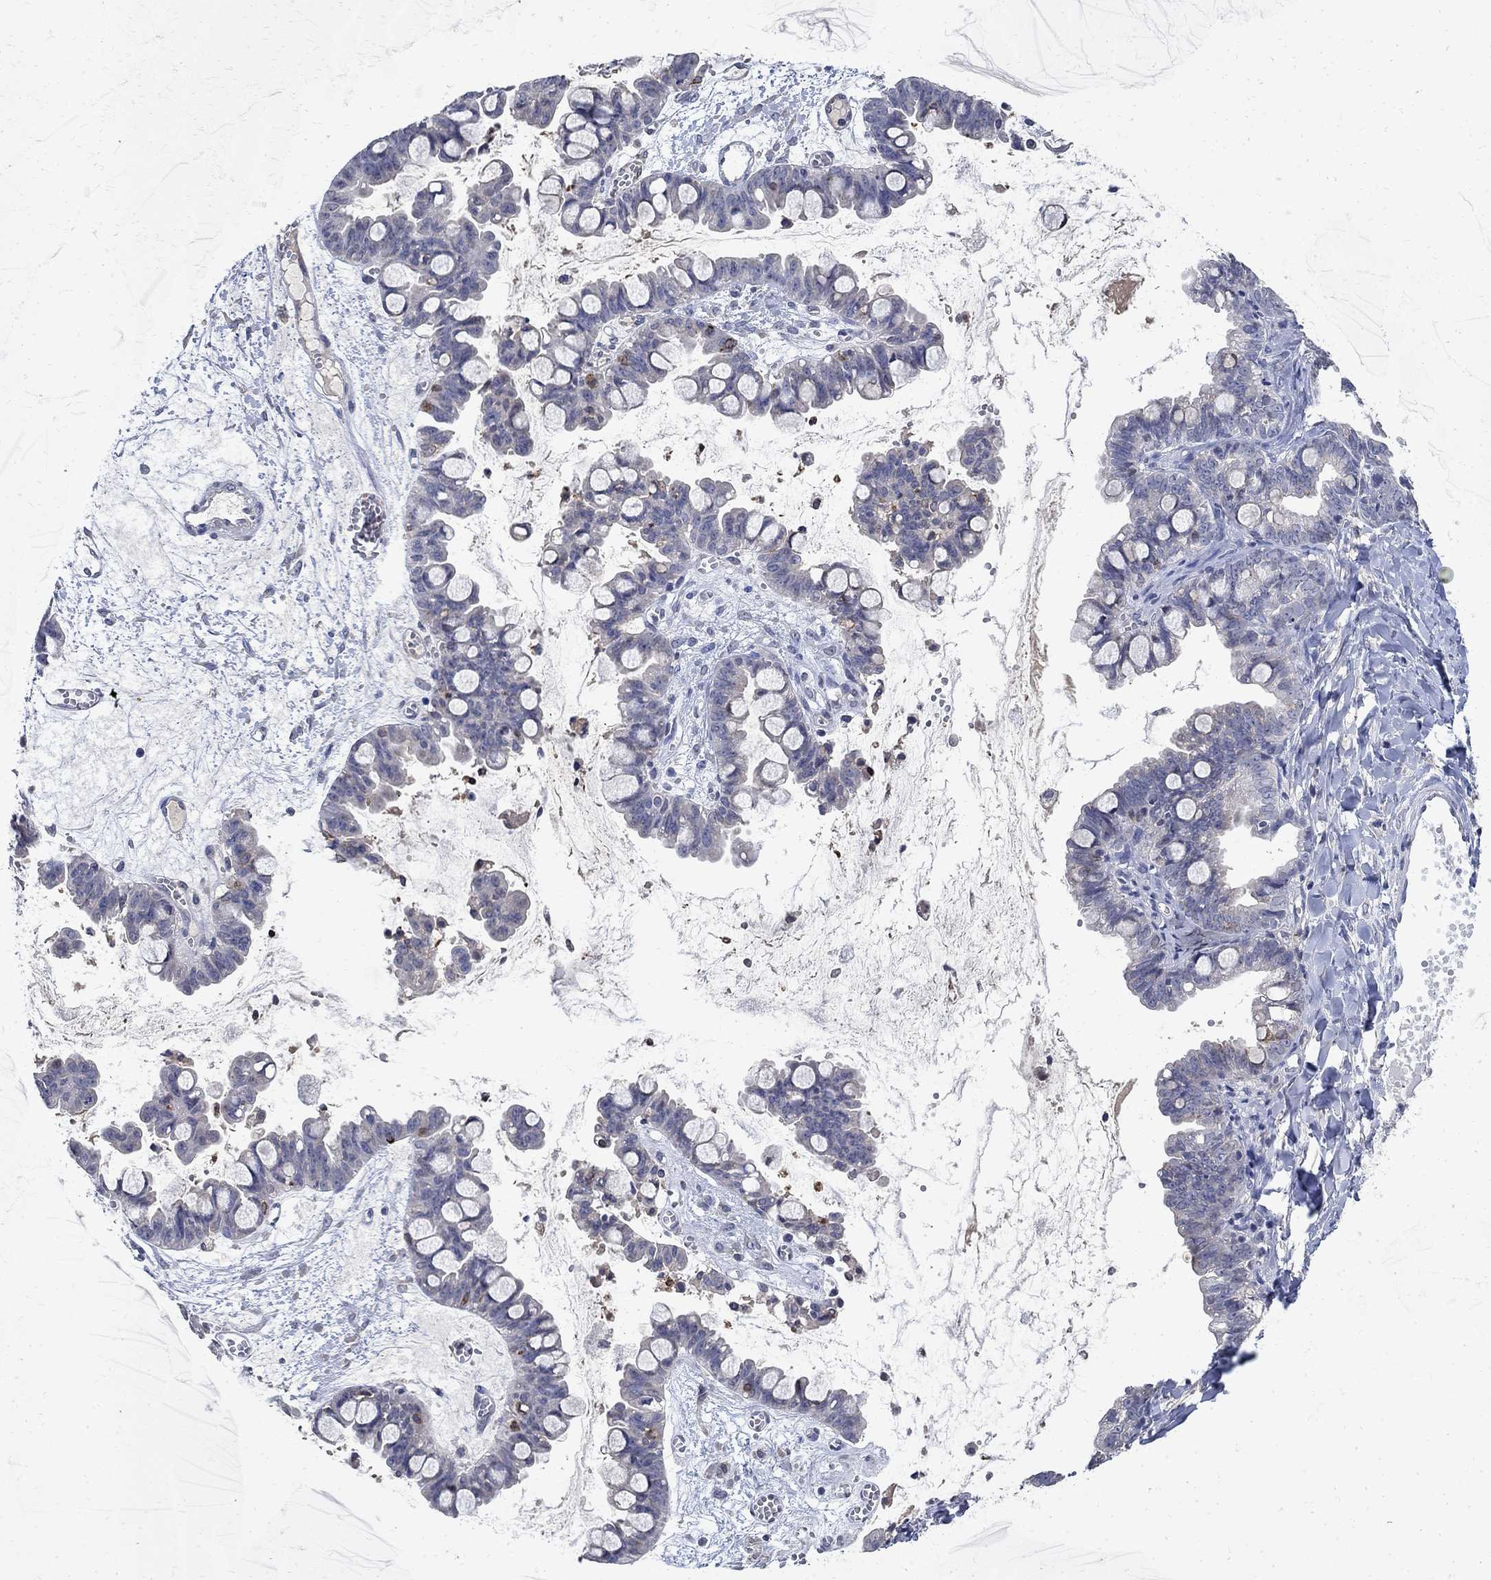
{"staining": {"intensity": "negative", "quantity": "none", "location": "none"}, "tissue": "ovarian cancer", "cell_type": "Tumor cells", "image_type": "cancer", "snomed": [{"axis": "morphology", "description": "Cystadenocarcinoma, mucinous, NOS"}, {"axis": "topography", "description": "Ovary"}], "caption": "IHC histopathology image of neoplastic tissue: human mucinous cystadenocarcinoma (ovarian) stained with DAB (3,3'-diaminobenzidine) exhibits no significant protein expression in tumor cells.", "gene": "TMEM169", "patient": {"sex": "female", "age": 63}}